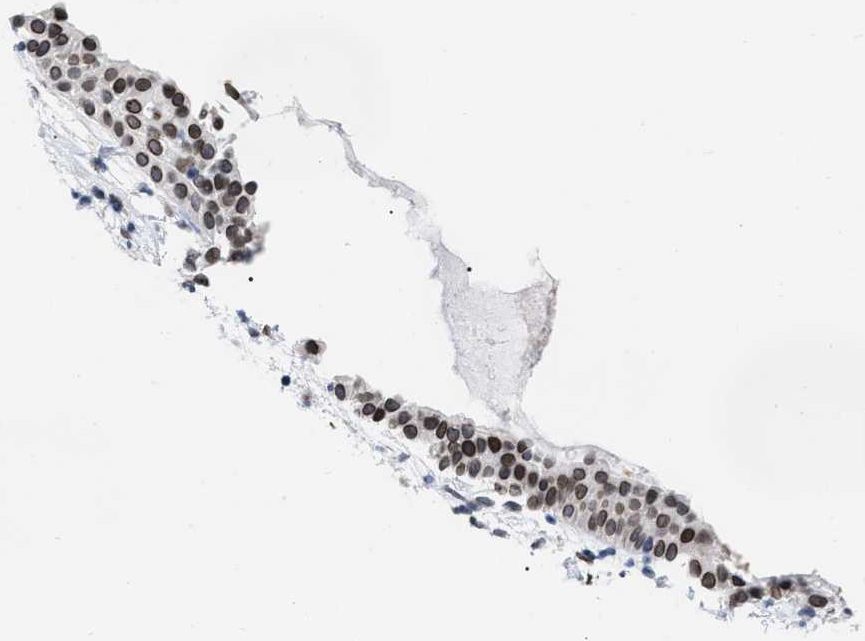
{"staining": {"intensity": "strong", "quantity": ">75%", "location": "cytoplasmic/membranous,nuclear"}, "tissue": "nasopharynx", "cell_type": "Respiratory epithelial cells", "image_type": "normal", "snomed": [{"axis": "morphology", "description": "Normal tissue, NOS"}, {"axis": "topography", "description": "Nasopharynx"}], "caption": "Protein analysis of normal nasopharynx reveals strong cytoplasmic/membranous,nuclear positivity in approximately >75% of respiratory epithelial cells. (IHC, brightfield microscopy, high magnification).", "gene": "TPR", "patient": {"sex": "male", "age": 21}}